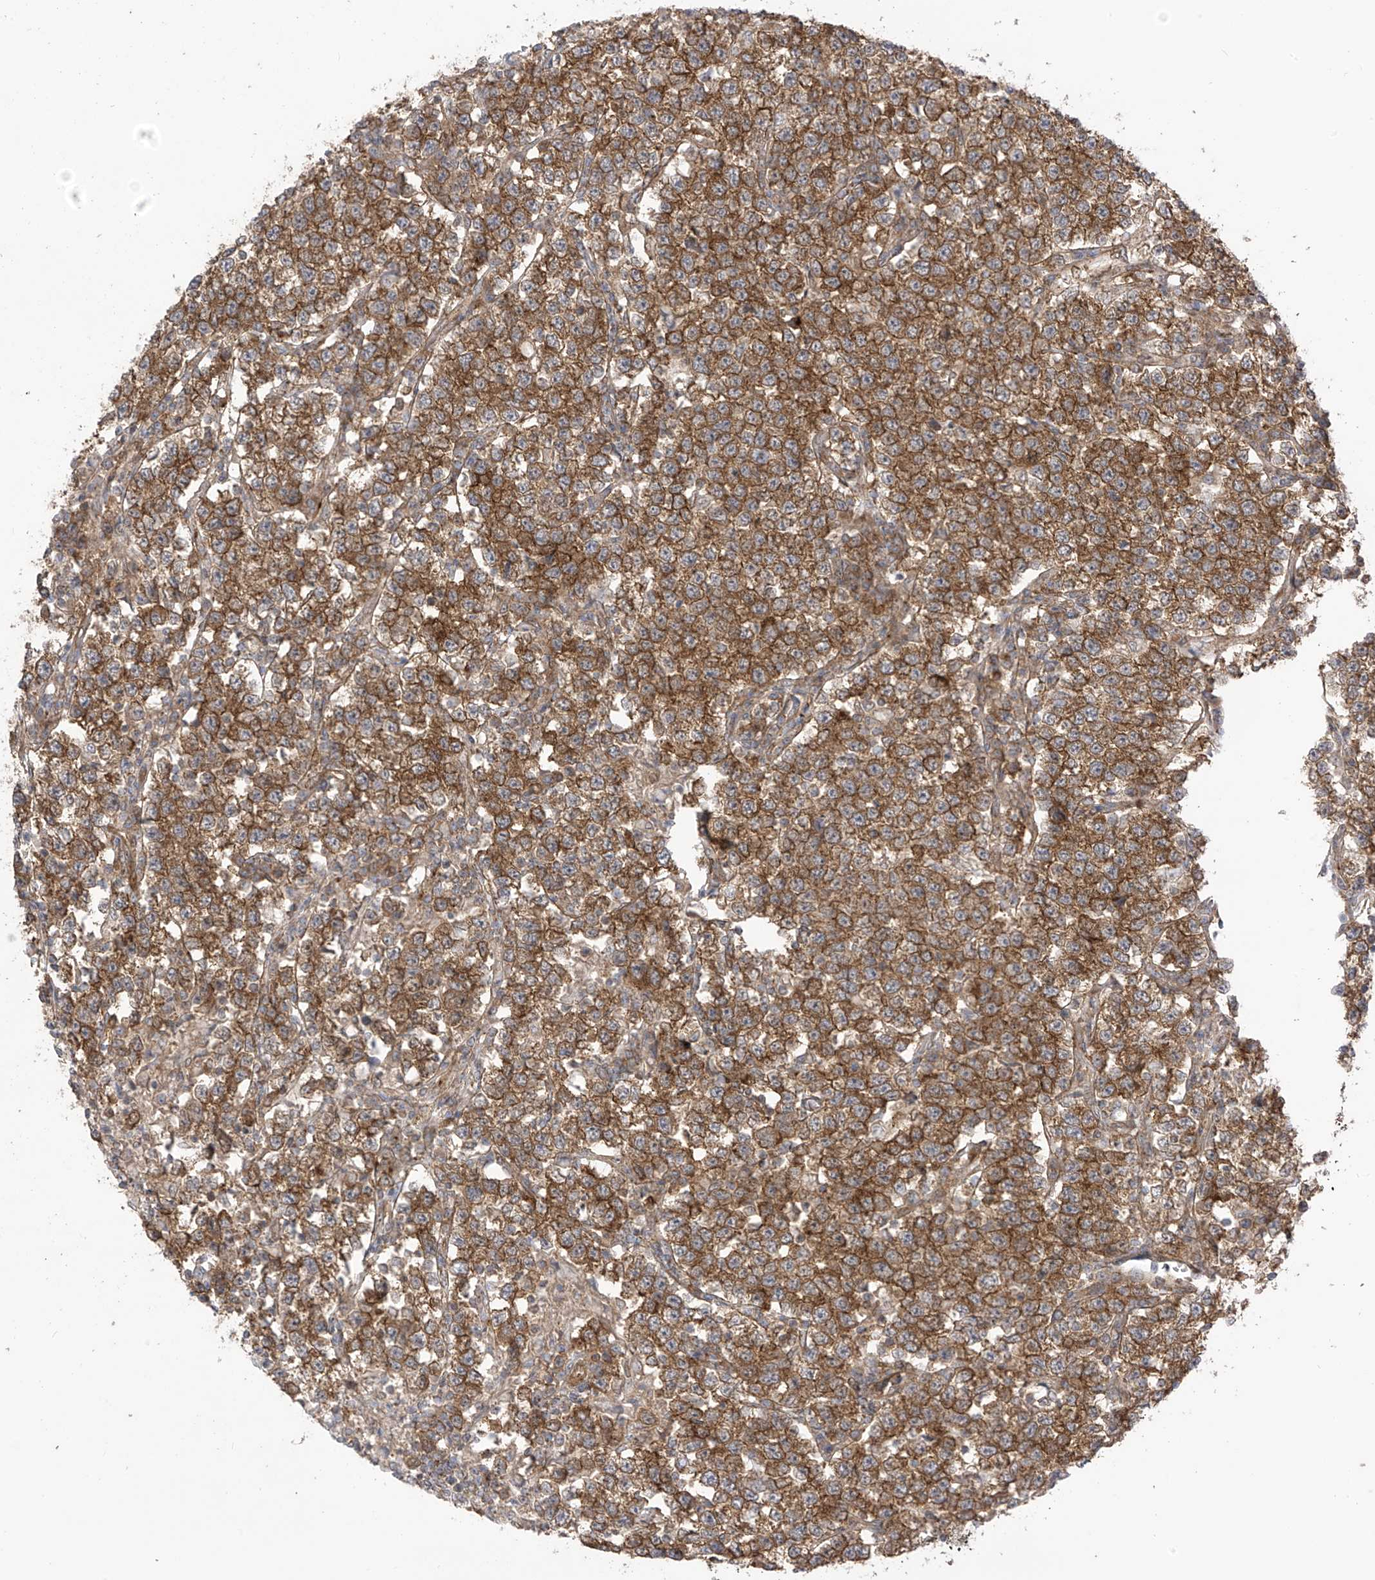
{"staining": {"intensity": "moderate", "quantity": ">75%", "location": "cytoplasmic/membranous"}, "tissue": "testis cancer", "cell_type": "Tumor cells", "image_type": "cancer", "snomed": [{"axis": "morphology", "description": "Normal tissue, NOS"}, {"axis": "morphology", "description": "Seminoma, NOS"}, {"axis": "topography", "description": "Testis"}], "caption": "This image displays immunohistochemistry staining of human testis cancer (seminoma), with medium moderate cytoplasmic/membranous positivity in approximately >75% of tumor cells.", "gene": "REPS1", "patient": {"sex": "male", "age": 43}}